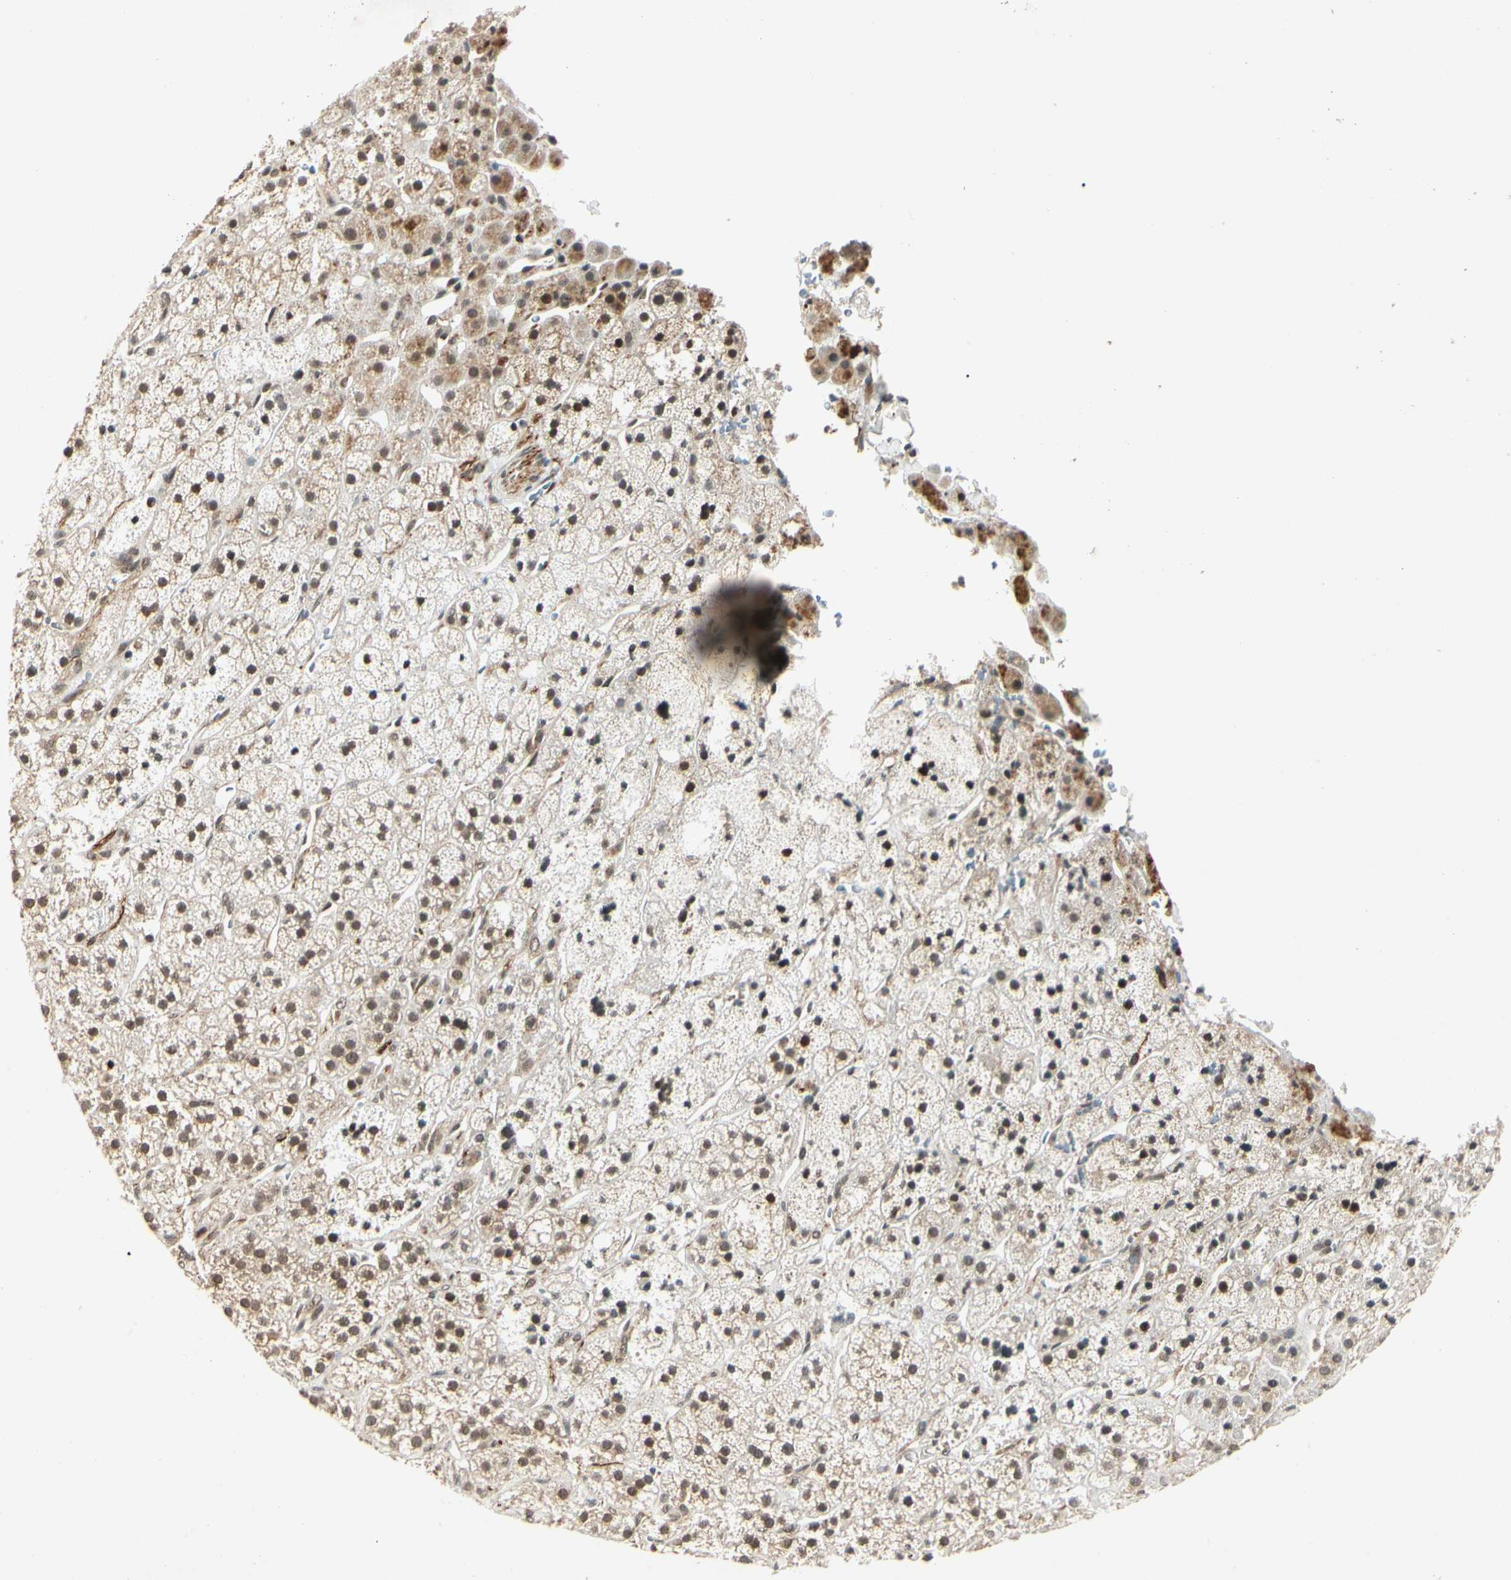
{"staining": {"intensity": "moderate", "quantity": ">75%", "location": "cytoplasmic/membranous,nuclear"}, "tissue": "adrenal gland", "cell_type": "Glandular cells", "image_type": "normal", "snomed": [{"axis": "morphology", "description": "Normal tissue, NOS"}, {"axis": "topography", "description": "Adrenal gland"}], "caption": "The histopathology image reveals staining of unremarkable adrenal gland, revealing moderate cytoplasmic/membranous,nuclear protein expression (brown color) within glandular cells. (brown staining indicates protein expression, while blue staining denotes nuclei).", "gene": "ZSCAN12", "patient": {"sex": "male", "age": 56}}